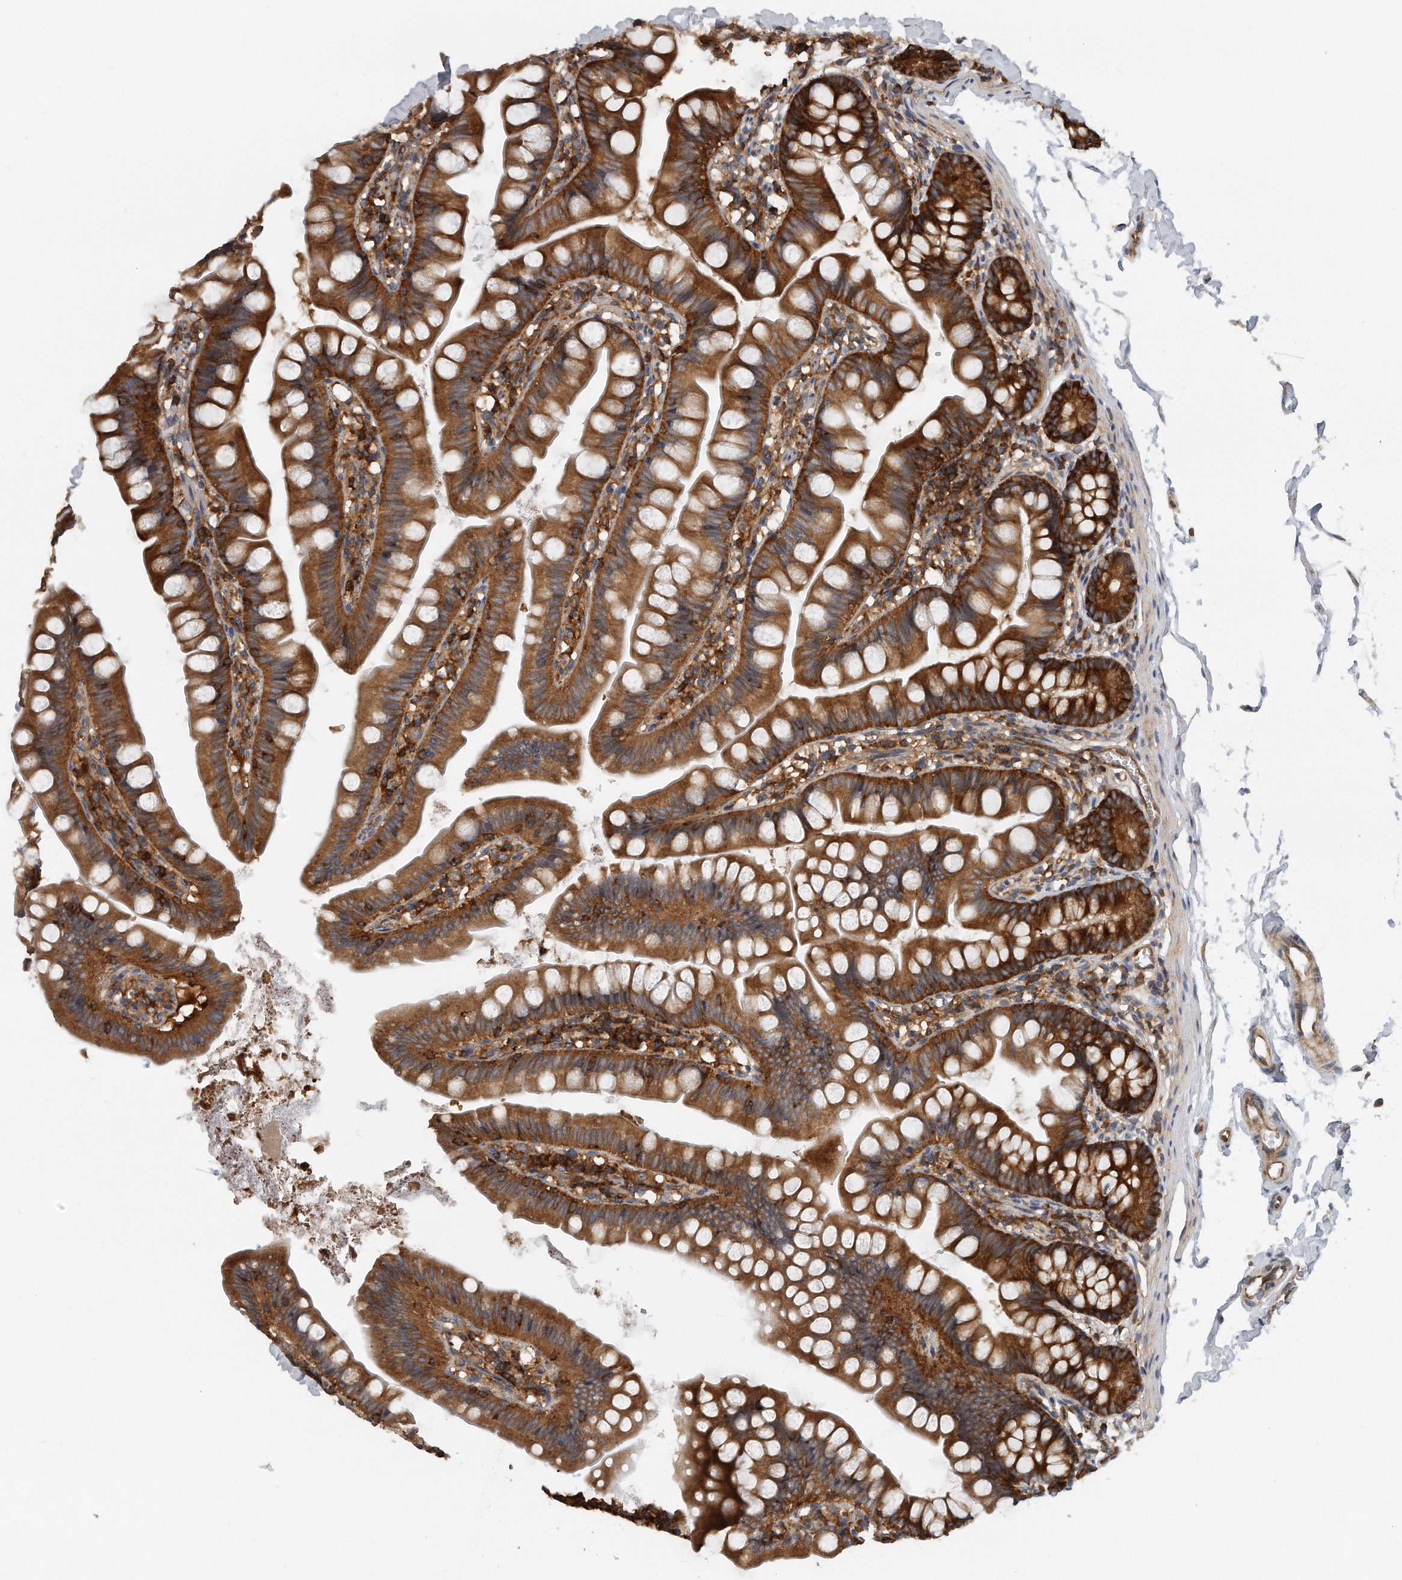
{"staining": {"intensity": "strong", "quantity": ">75%", "location": "cytoplasmic/membranous"}, "tissue": "small intestine", "cell_type": "Glandular cells", "image_type": "normal", "snomed": [{"axis": "morphology", "description": "Normal tissue, NOS"}, {"axis": "topography", "description": "Small intestine"}], "caption": "A brown stain labels strong cytoplasmic/membranous positivity of a protein in glandular cells of benign small intestine. (DAB (3,3'-diaminobenzidine) IHC with brightfield microscopy, high magnification).", "gene": "EIF3I", "patient": {"sex": "male", "age": 7}}